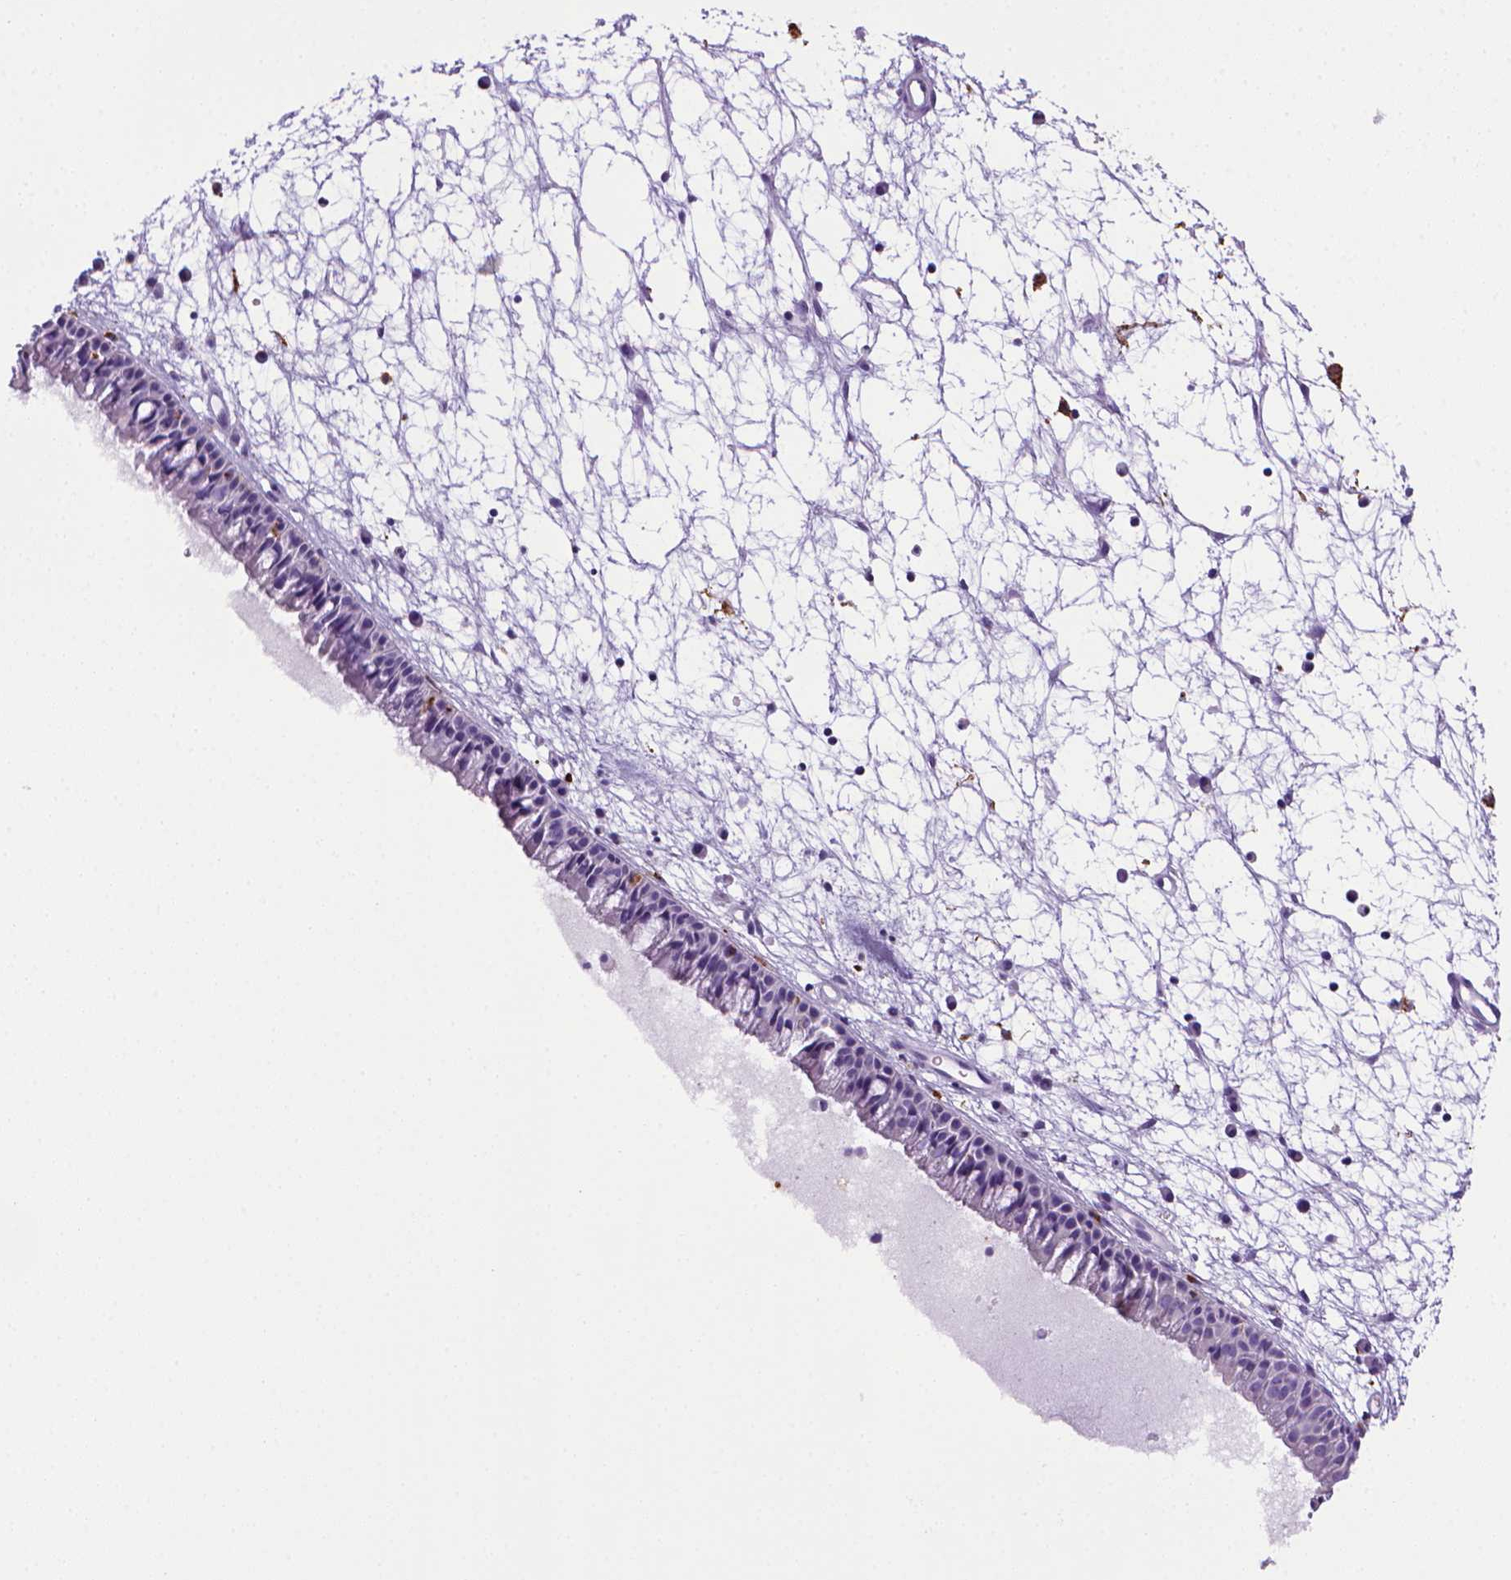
{"staining": {"intensity": "negative", "quantity": "none", "location": "none"}, "tissue": "nasopharynx", "cell_type": "Respiratory epithelial cells", "image_type": "normal", "snomed": [{"axis": "morphology", "description": "Normal tissue, NOS"}, {"axis": "topography", "description": "Nasopharynx"}], "caption": "This is an IHC micrograph of normal human nasopharynx. There is no staining in respiratory epithelial cells.", "gene": "CD68", "patient": {"sex": "male", "age": 61}}